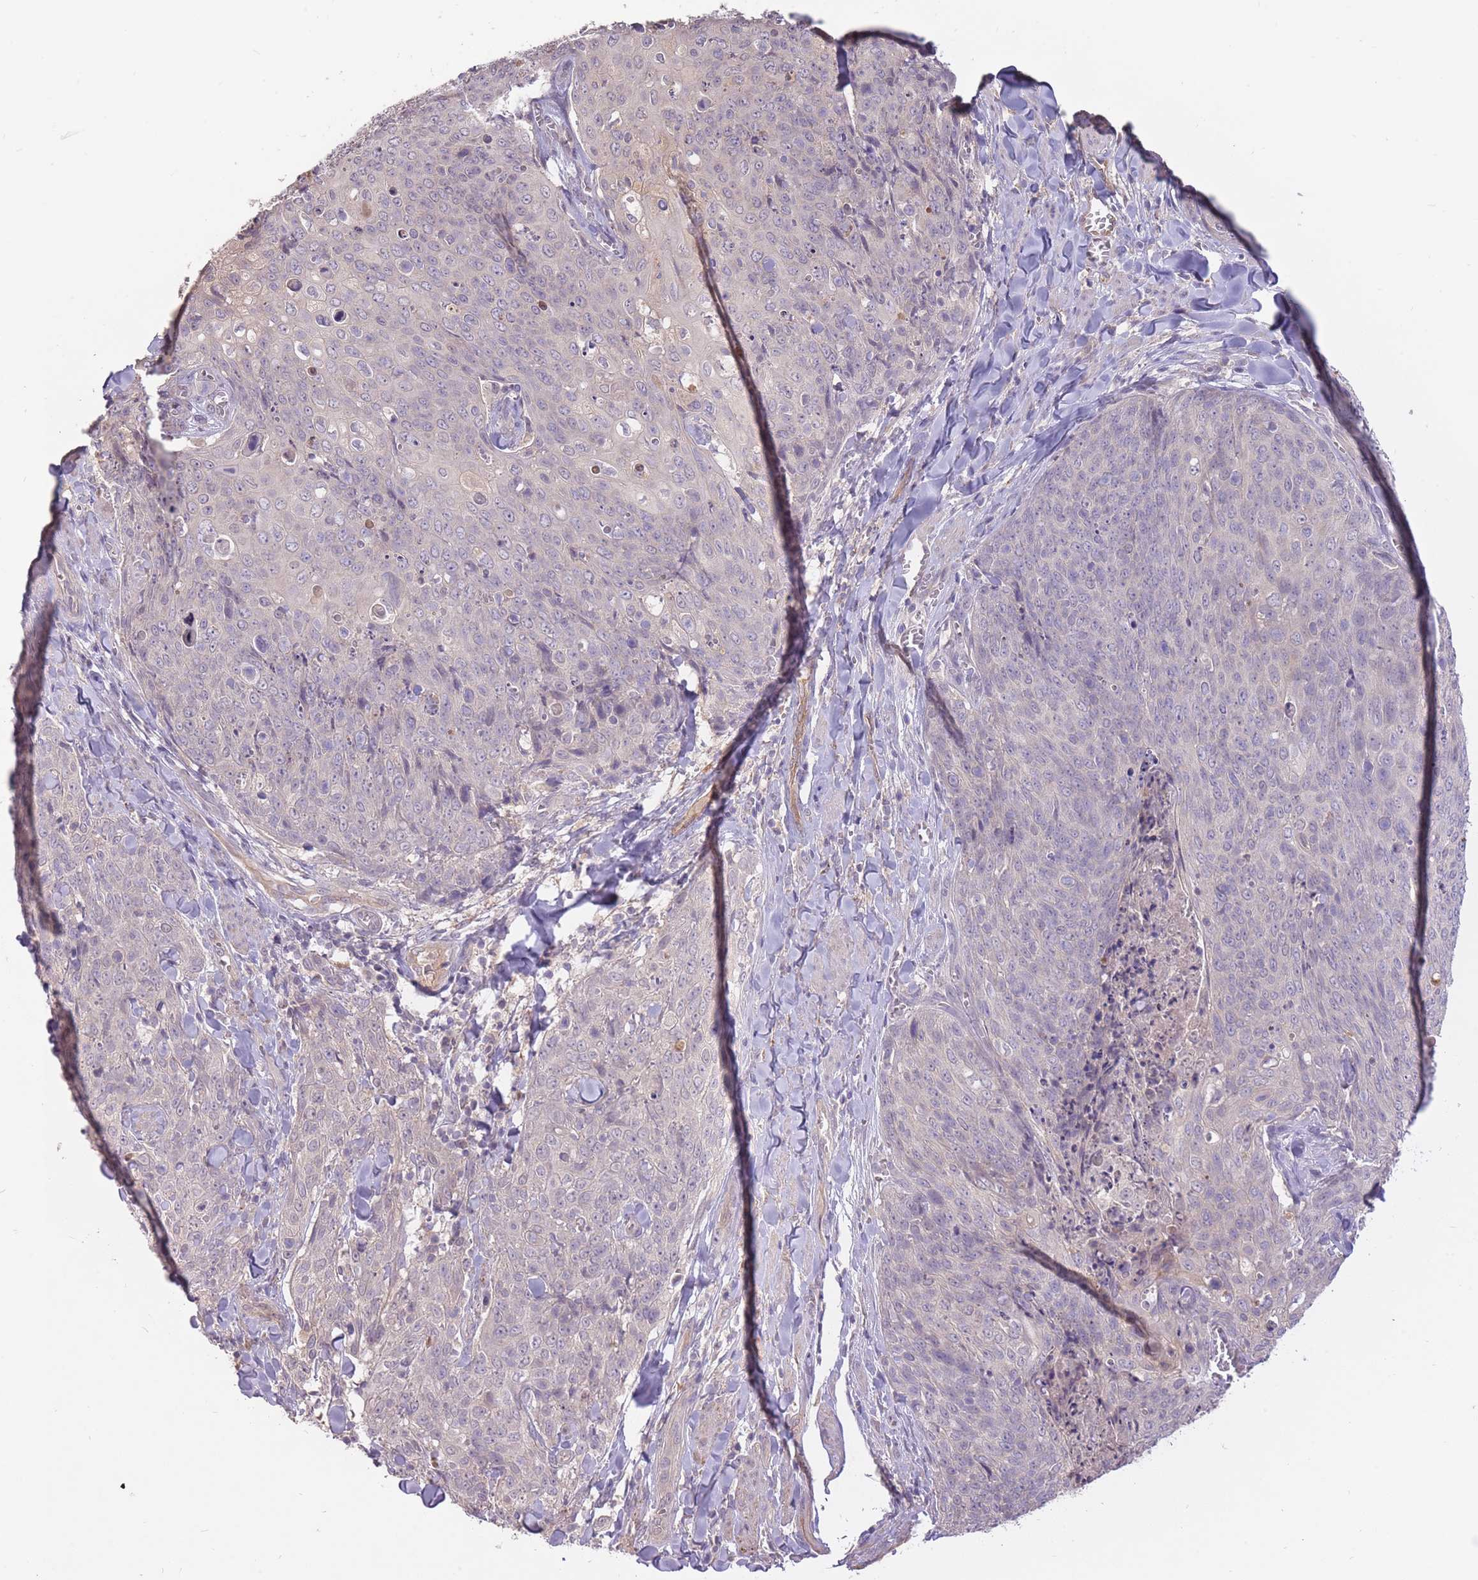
{"staining": {"intensity": "negative", "quantity": "none", "location": "none"}, "tissue": "skin cancer", "cell_type": "Tumor cells", "image_type": "cancer", "snomed": [{"axis": "morphology", "description": "Squamous cell carcinoma, NOS"}, {"axis": "topography", "description": "Skin"}, {"axis": "topography", "description": "Vulva"}], "caption": "Immunohistochemistry micrograph of neoplastic tissue: skin cancer stained with DAB (3,3'-diaminobenzidine) shows no significant protein expression in tumor cells. (Immunohistochemistry, brightfield microscopy, high magnification).", "gene": "LRATD2", "patient": {"sex": "female", "age": 85}}